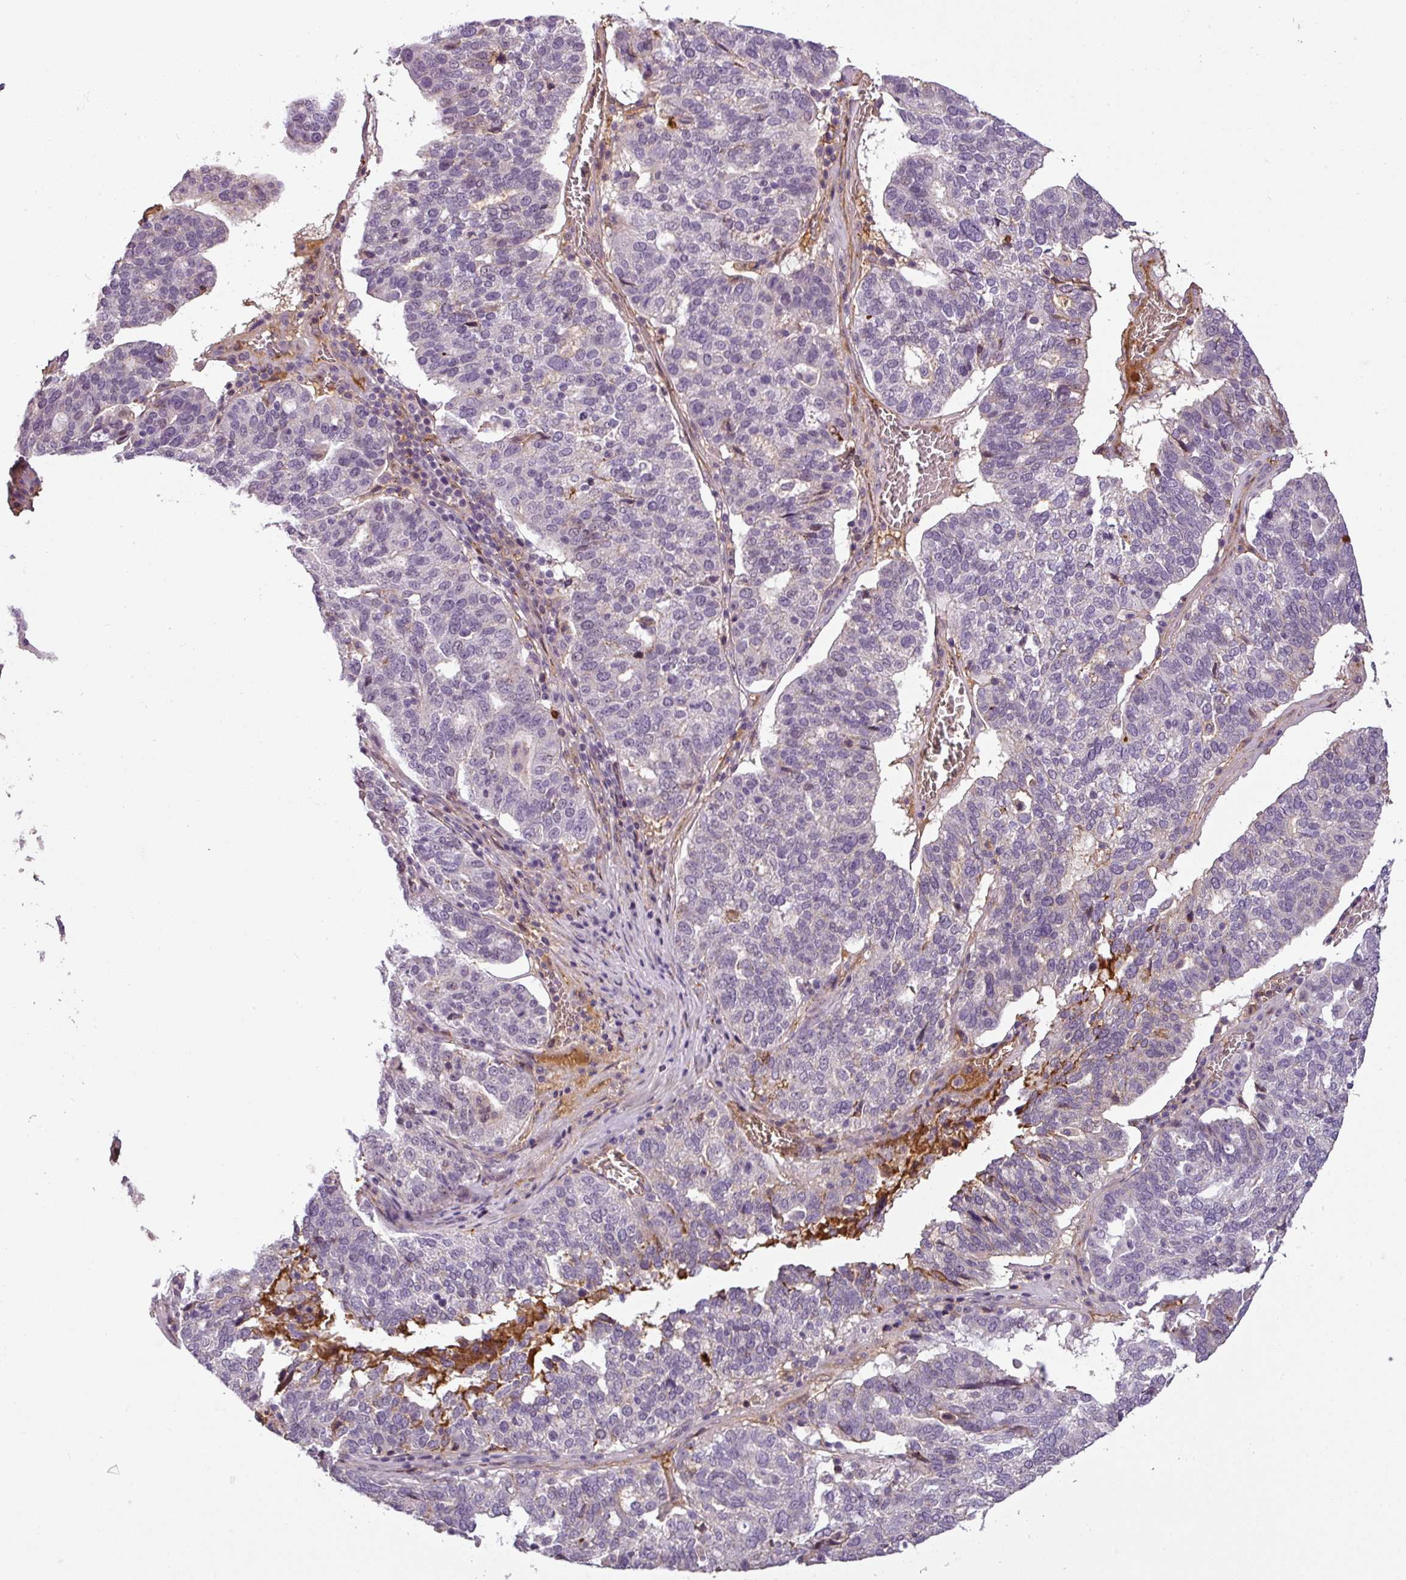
{"staining": {"intensity": "negative", "quantity": "none", "location": "none"}, "tissue": "ovarian cancer", "cell_type": "Tumor cells", "image_type": "cancer", "snomed": [{"axis": "morphology", "description": "Cystadenocarcinoma, serous, NOS"}, {"axis": "topography", "description": "Ovary"}], "caption": "Serous cystadenocarcinoma (ovarian) was stained to show a protein in brown. There is no significant positivity in tumor cells. (Immunohistochemistry (ihc), brightfield microscopy, high magnification).", "gene": "APOC1", "patient": {"sex": "female", "age": 59}}